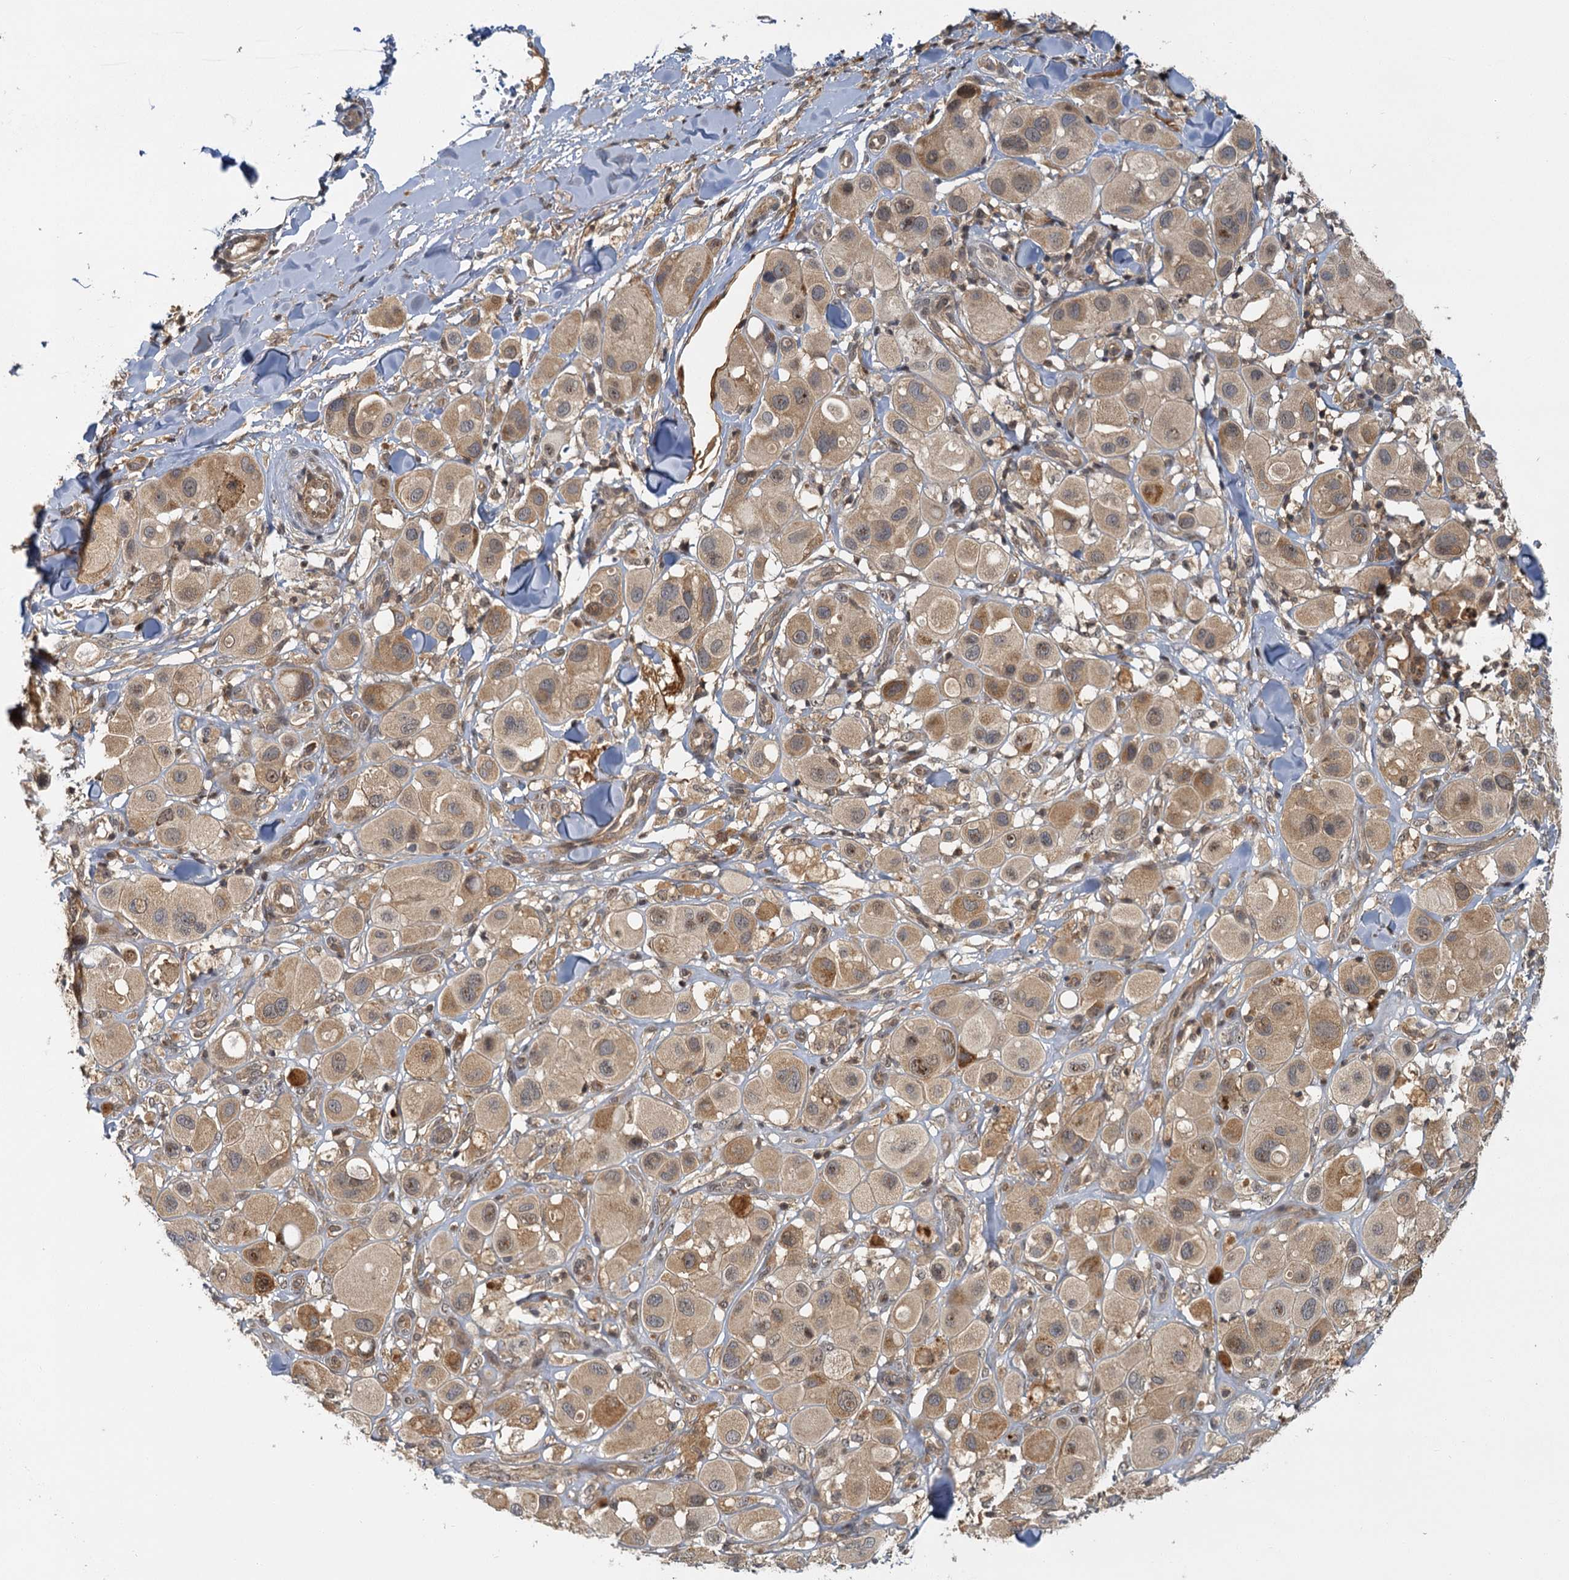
{"staining": {"intensity": "moderate", "quantity": "25%-75%", "location": "cytoplasmic/membranous"}, "tissue": "melanoma", "cell_type": "Tumor cells", "image_type": "cancer", "snomed": [{"axis": "morphology", "description": "Malignant melanoma, Metastatic site"}, {"axis": "topography", "description": "Skin"}], "caption": "Human melanoma stained for a protein (brown) displays moderate cytoplasmic/membranous positive positivity in approximately 25%-75% of tumor cells.", "gene": "ZNF549", "patient": {"sex": "male", "age": 41}}